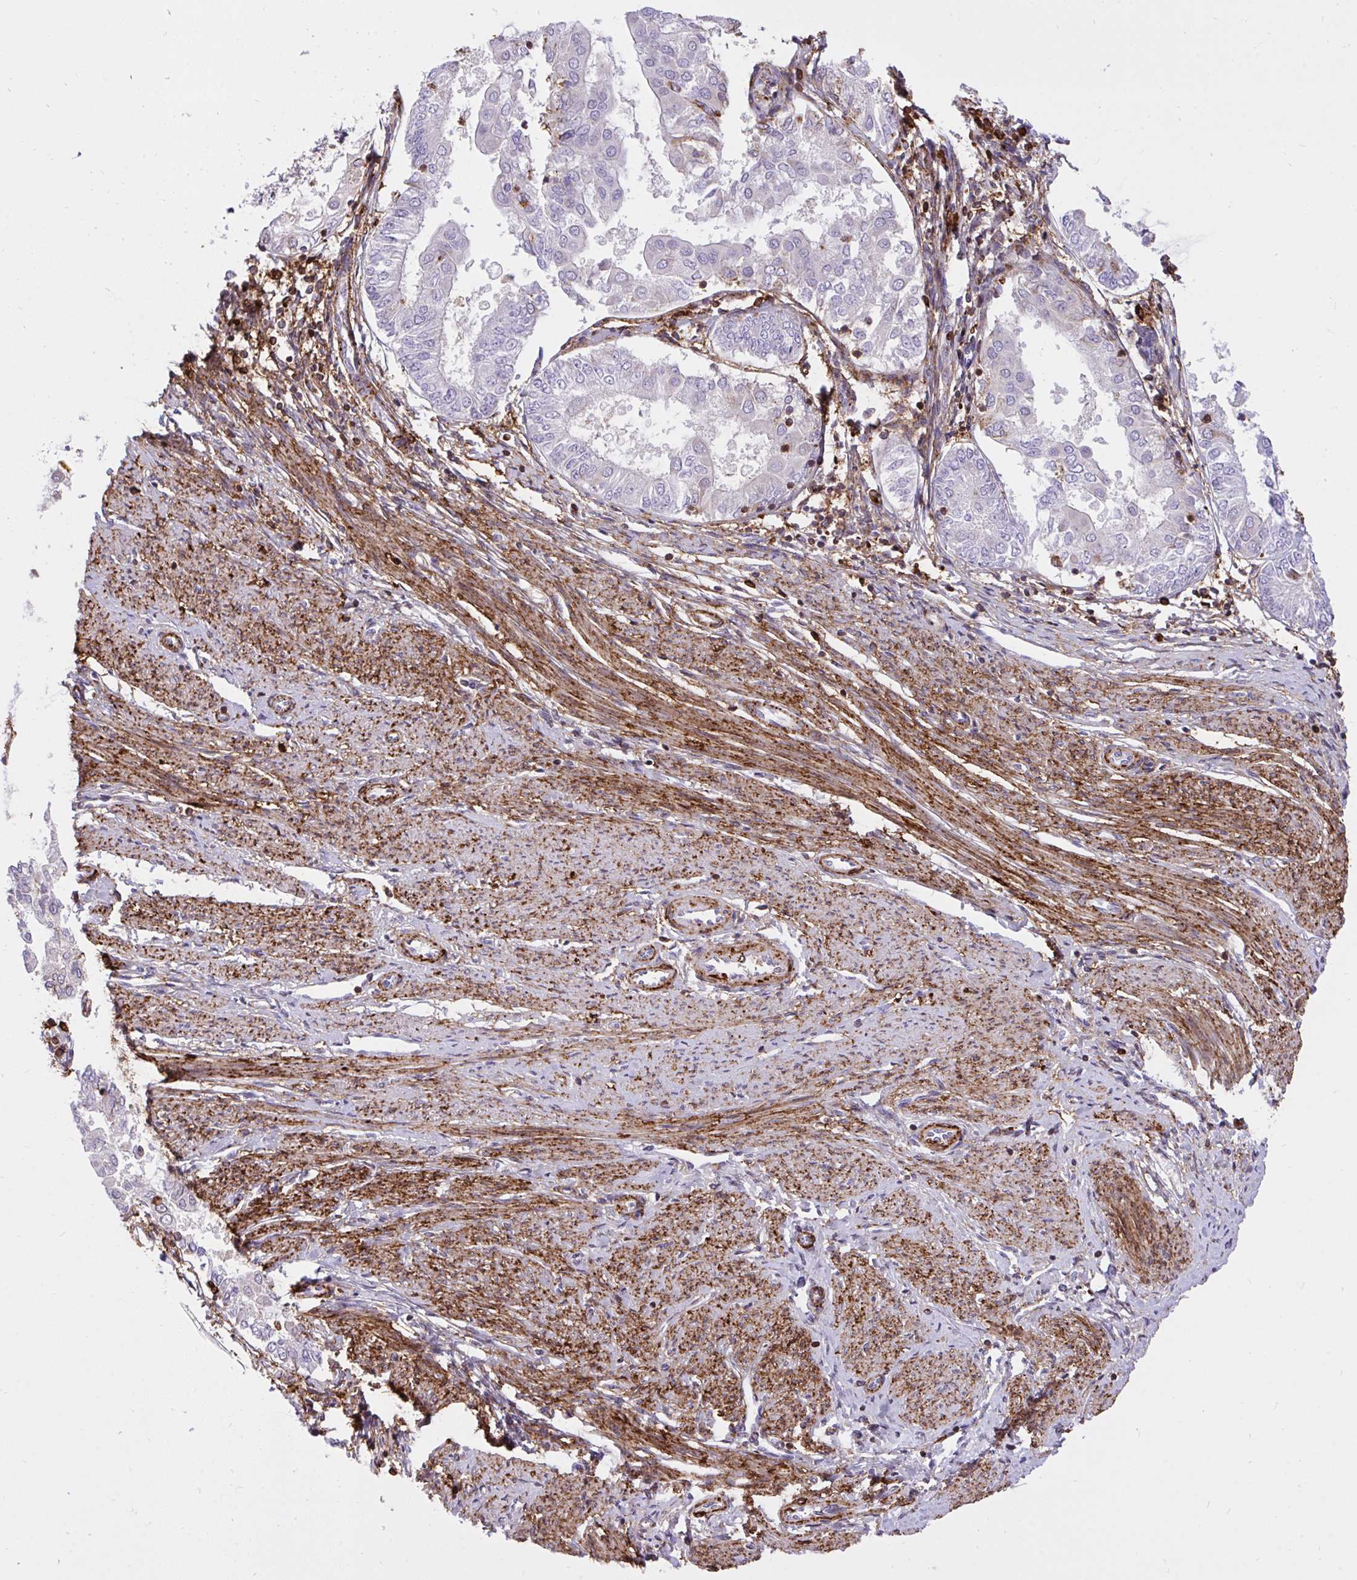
{"staining": {"intensity": "weak", "quantity": "<25%", "location": "cytoplasmic/membranous"}, "tissue": "endometrial cancer", "cell_type": "Tumor cells", "image_type": "cancer", "snomed": [{"axis": "morphology", "description": "Adenocarcinoma, NOS"}, {"axis": "topography", "description": "Endometrium"}], "caption": "A histopathology image of endometrial cancer stained for a protein displays no brown staining in tumor cells.", "gene": "ERI1", "patient": {"sex": "female", "age": 68}}